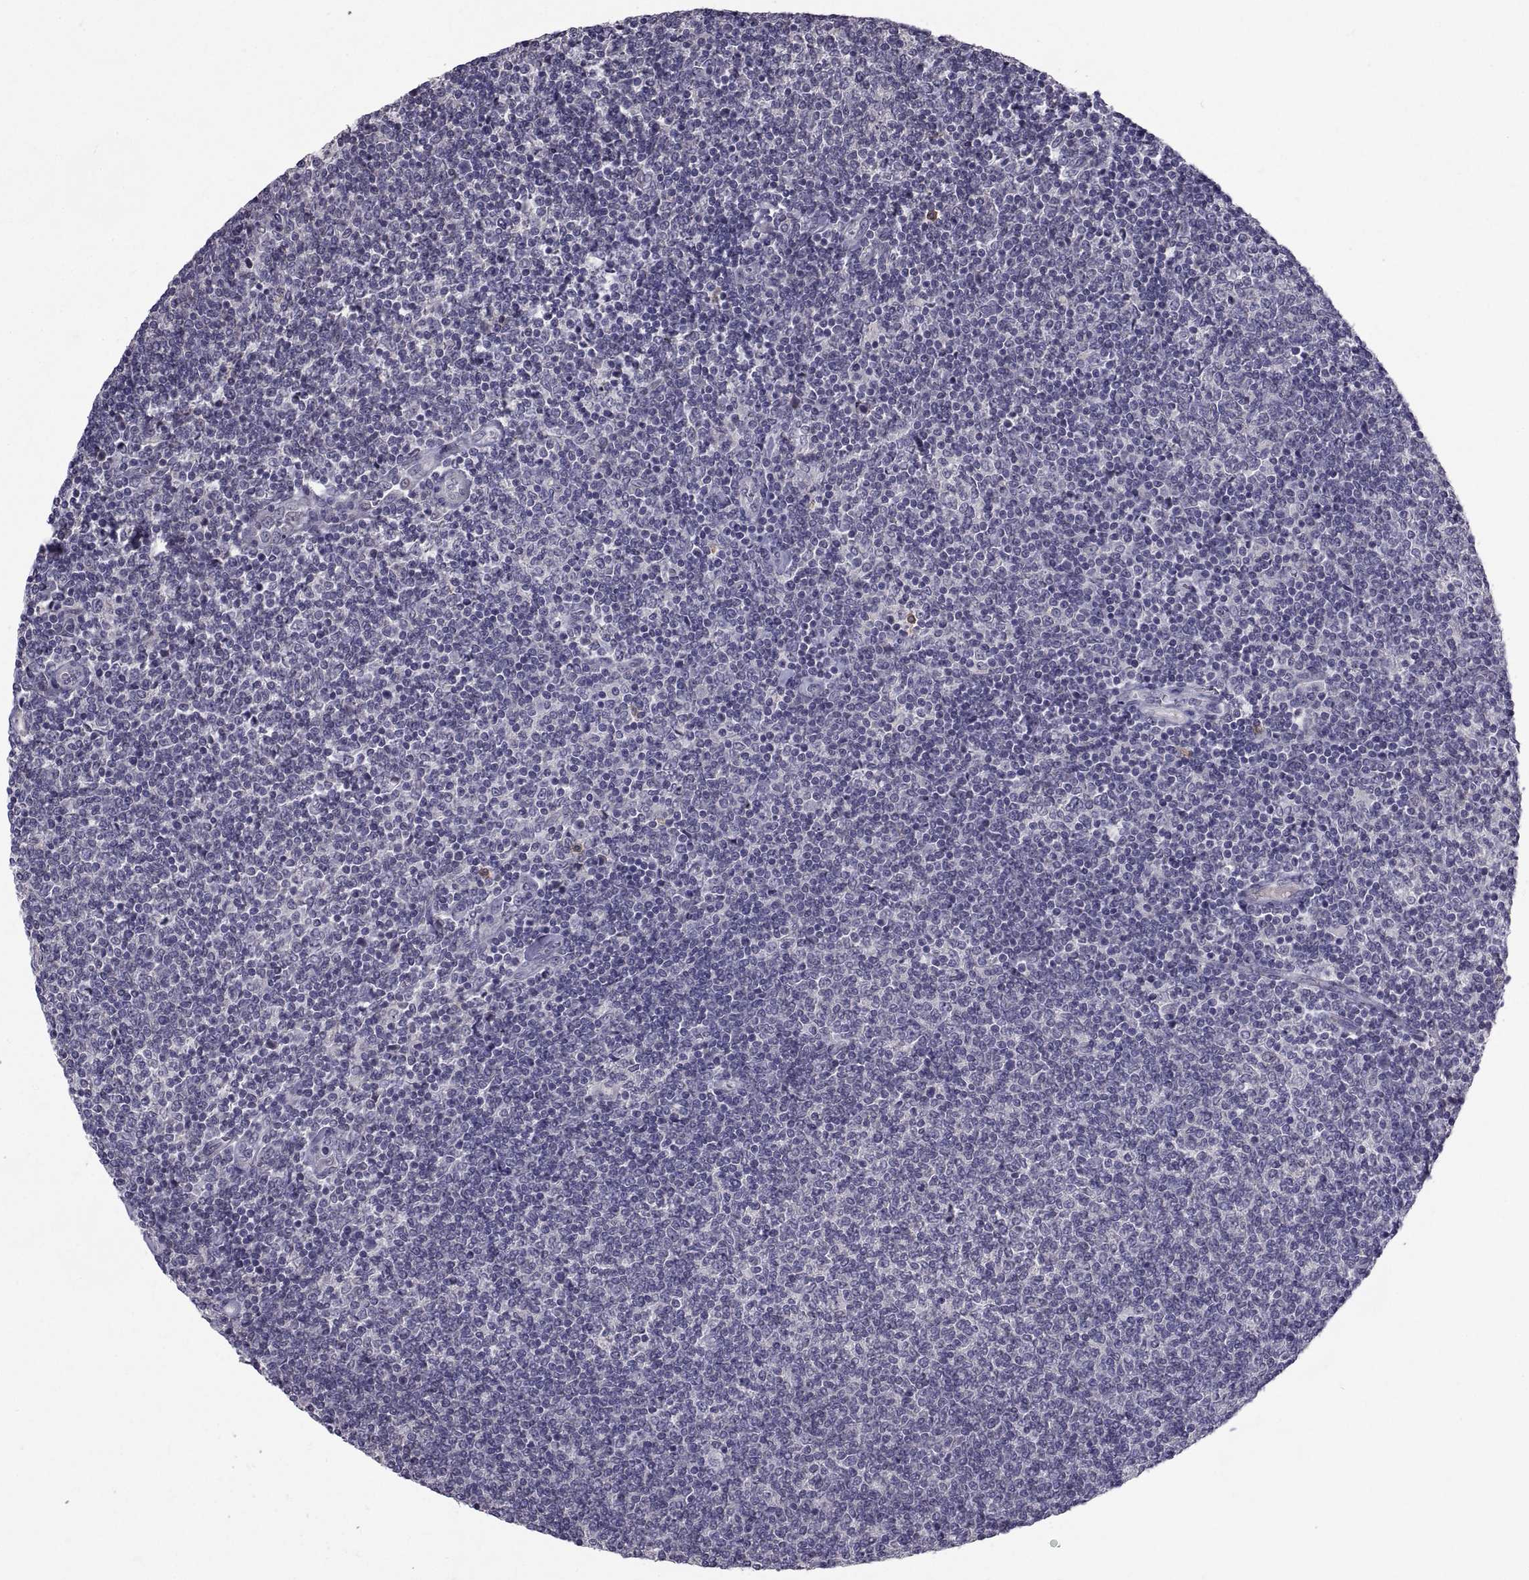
{"staining": {"intensity": "negative", "quantity": "none", "location": "none"}, "tissue": "lymphoma", "cell_type": "Tumor cells", "image_type": "cancer", "snomed": [{"axis": "morphology", "description": "Malignant lymphoma, non-Hodgkin's type, Low grade"}, {"axis": "topography", "description": "Lymph node"}], "caption": "Immunohistochemistry (IHC) photomicrograph of malignant lymphoma, non-Hodgkin's type (low-grade) stained for a protein (brown), which demonstrates no expression in tumor cells. Brightfield microscopy of immunohistochemistry stained with DAB (brown) and hematoxylin (blue), captured at high magnification.", "gene": "NPTX2", "patient": {"sex": "male", "age": 52}}